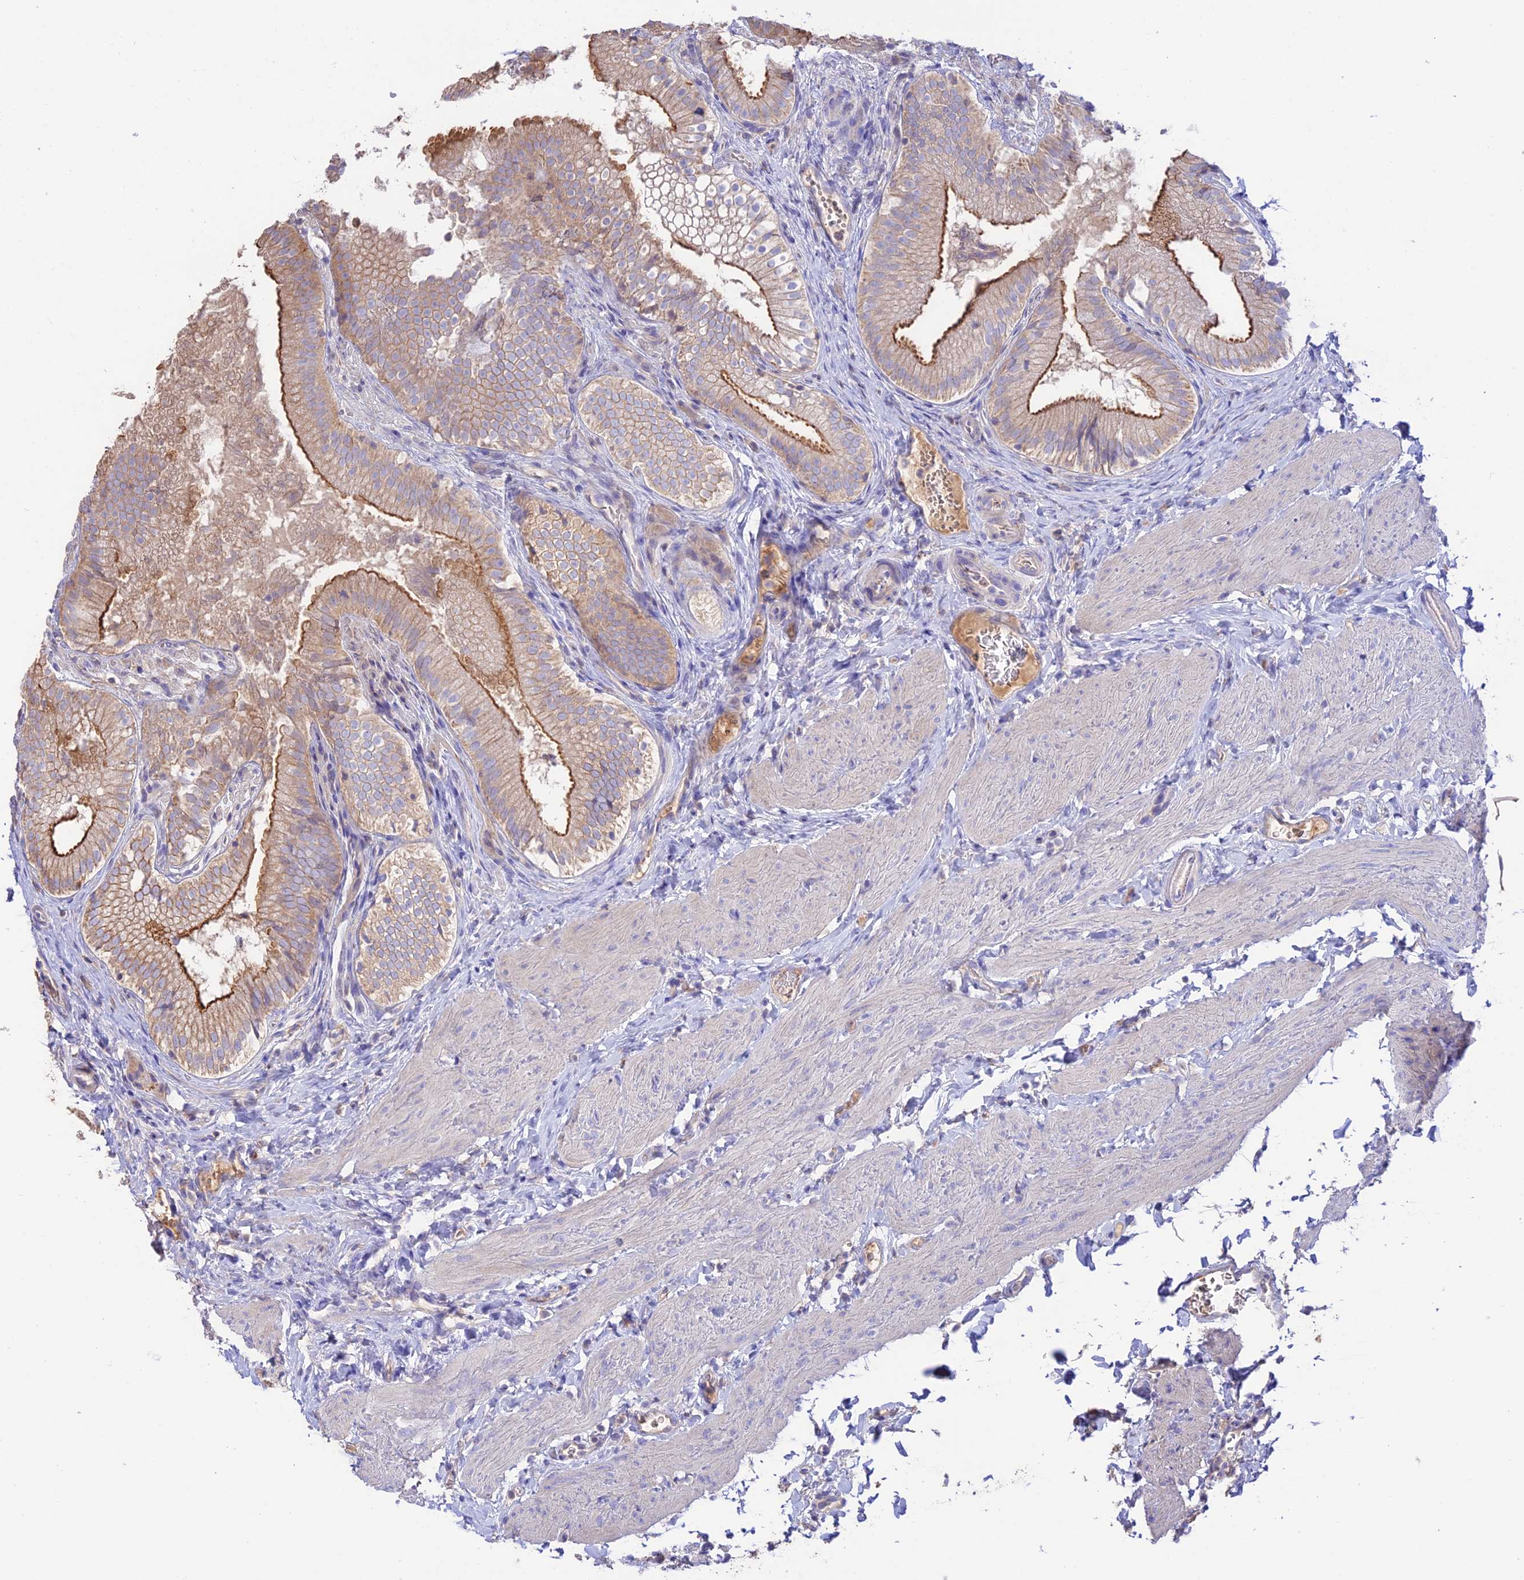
{"staining": {"intensity": "moderate", "quantity": "25%-75%", "location": "cytoplasmic/membranous"}, "tissue": "gallbladder", "cell_type": "Glandular cells", "image_type": "normal", "snomed": [{"axis": "morphology", "description": "Normal tissue, NOS"}, {"axis": "topography", "description": "Gallbladder"}], "caption": "Immunohistochemistry of normal gallbladder shows medium levels of moderate cytoplasmic/membranous positivity in about 25%-75% of glandular cells.", "gene": "NLRP9", "patient": {"sex": "female", "age": 30}}